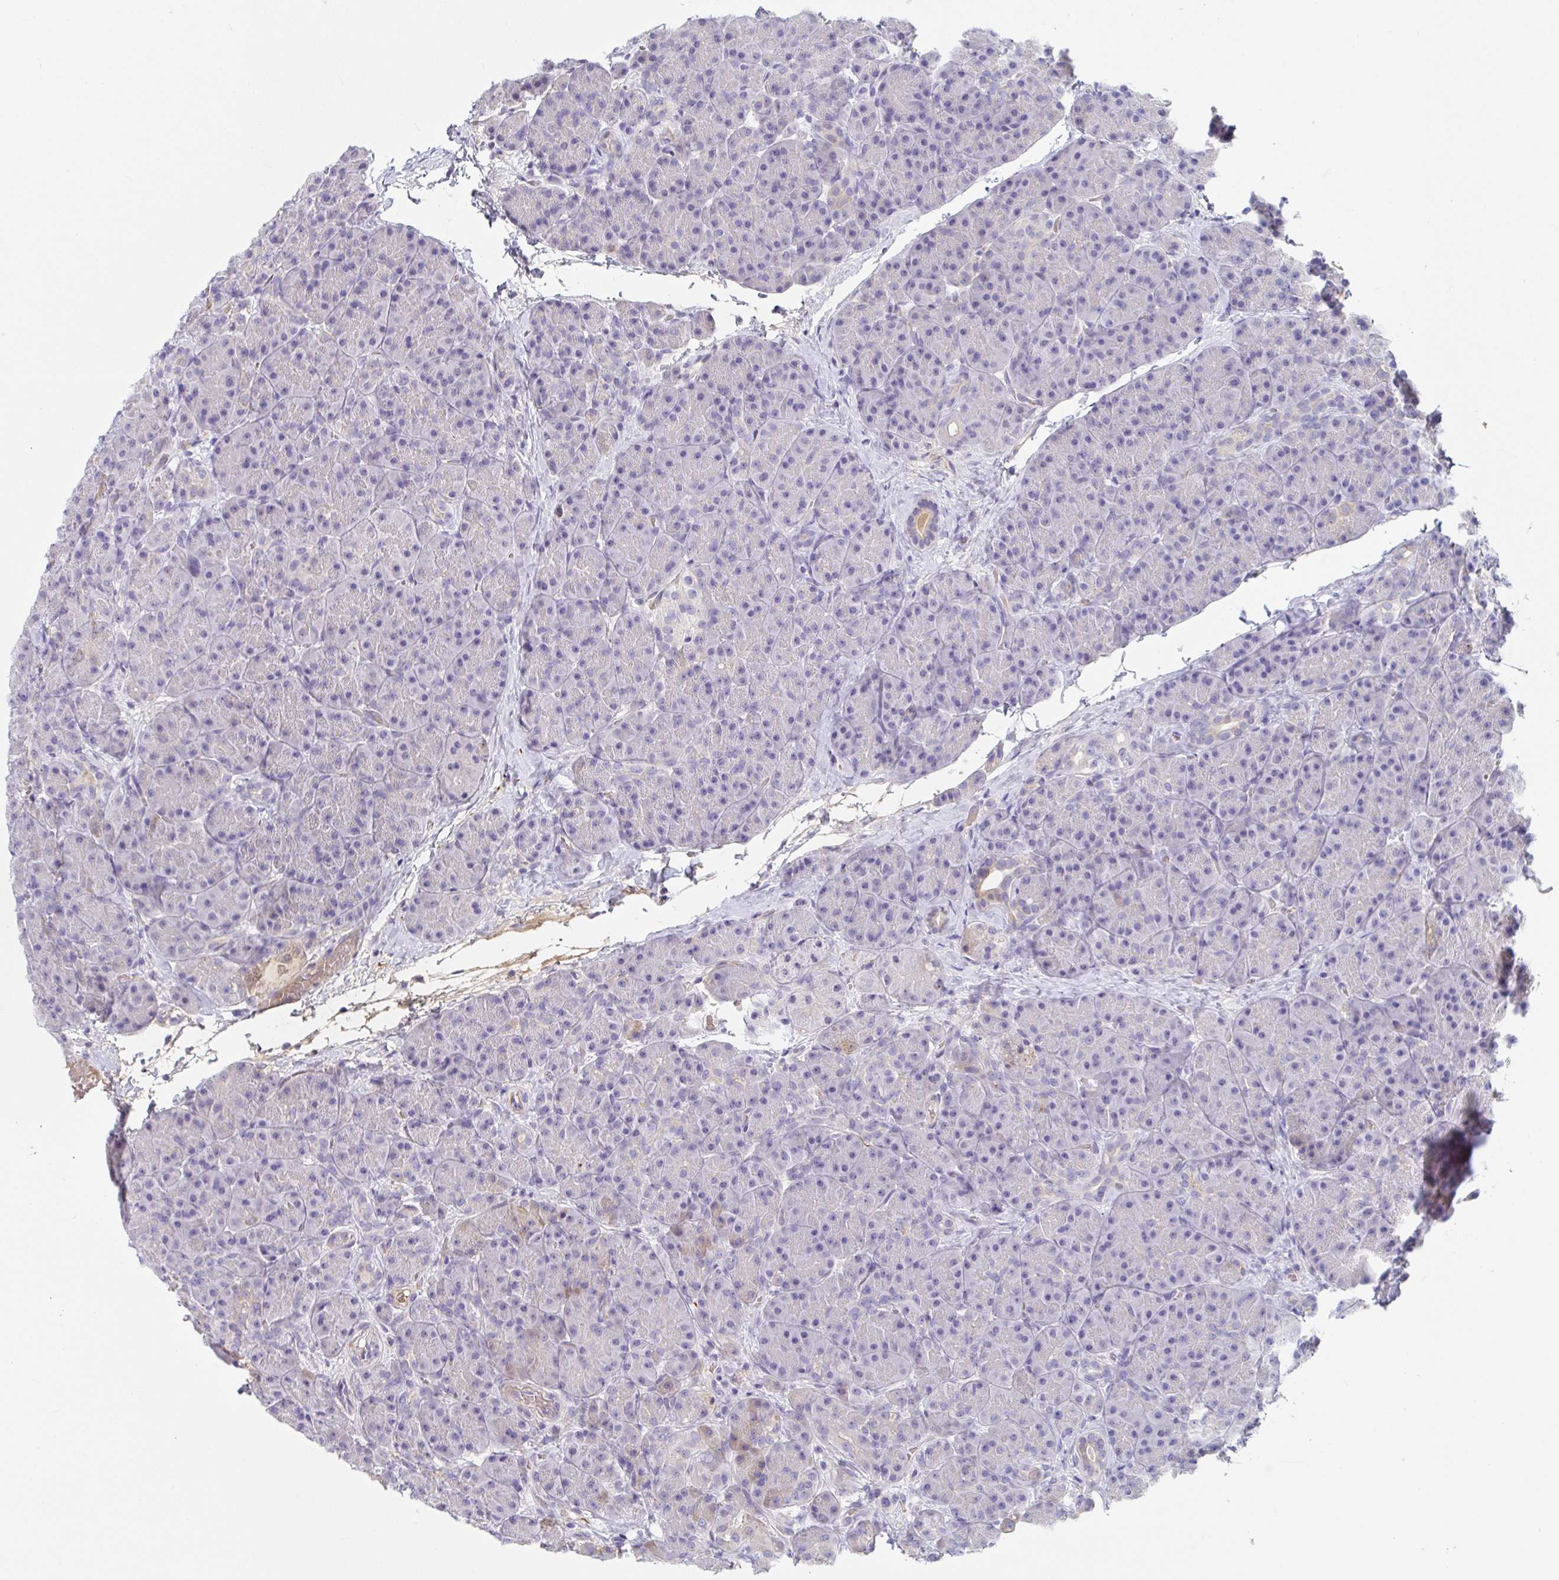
{"staining": {"intensity": "negative", "quantity": "none", "location": "none"}, "tissue": "pancreas", "cell_type": "Exocrine glandular cells", "image_type": "normal", "snomed": [{"axis": "morphology", "description": "Normal tissue, NOS"}, {"axis": "topography", "description": "Pancreas"}], "caption": "Immunohistochemistry micrograph of normal pancreas: human pancreas stained with DAB displays no significant protein staining in exocrine glandular cells.", "gene": "ANO5", "patient": {"sex": "male", "age": 57}}